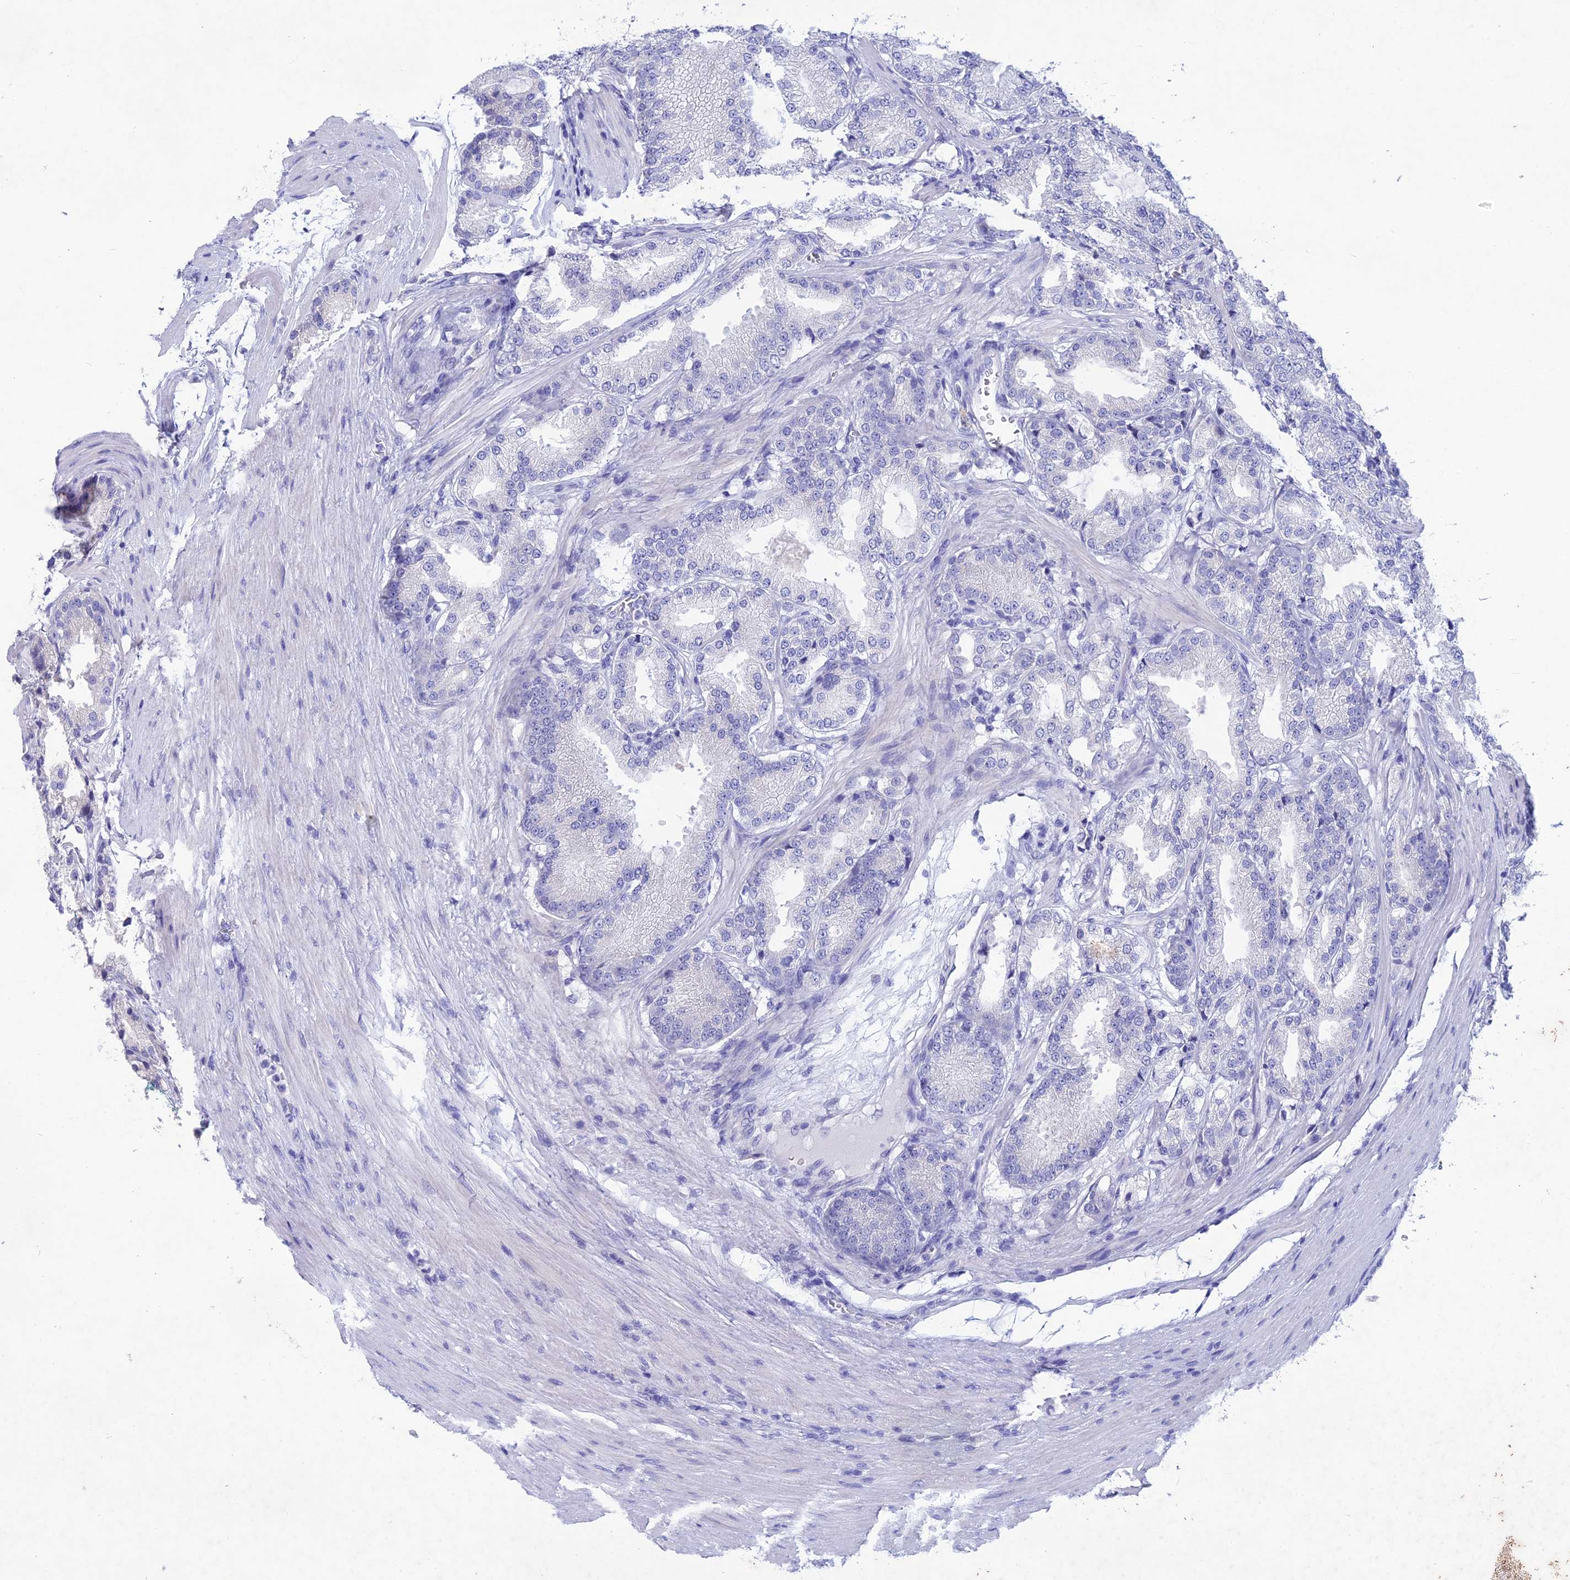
{"staining": {"intensity": "negative", "quantity": "none", "location": "none"}, "tissue": "prostate cancer", "cell_type": "Tumor cells", "image_type": "cancer", "snomed": [{"axis": "morphology", "description": "Adenocarcinoma, Low grade"}, {"axis": "topography", "description": "Prostate"}], "caption": "Tumor cells are negative for brown protein staining in prostate low-grade adenocarcinoma.", "gene": "BTBD19", "patient": {"sex": "male", "age": 59}}